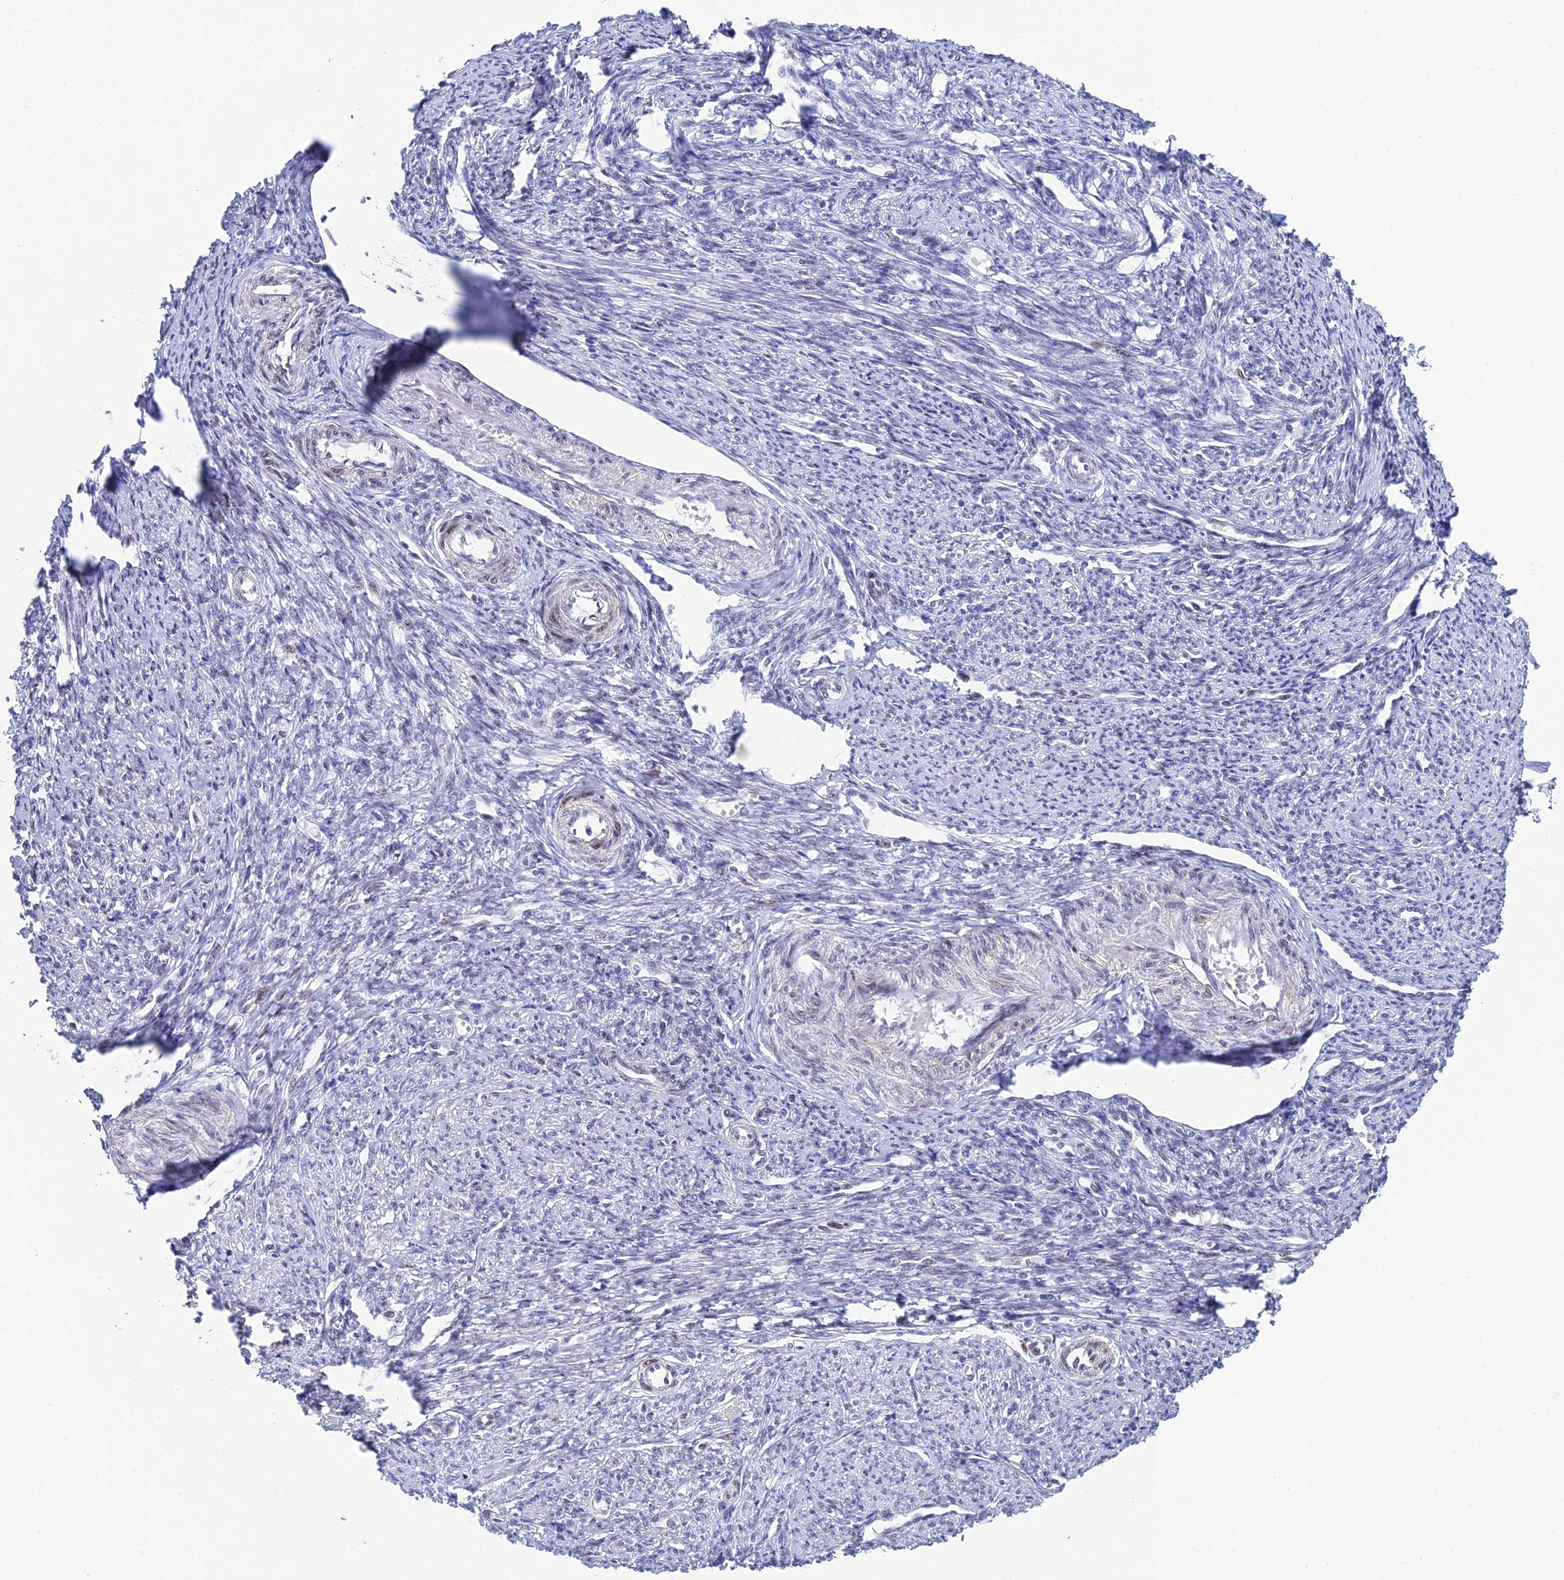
{"staining": {"intensity": "weak", "quantity": "<25%", "location": "cytoplasmic/membranous"}, "tissue": "smooth muscle", "cell_type": "Smooth muscle cells", "image_type": "normal", "snomed": [{"axis": "morphology", "description": "Normal tissue, NOS"}, {"axis": "topography", "description": "Smooth muscle"}, {"axis": "topography", "description": "Uterus"}], "caption": "Smooth muscle cells show no significant staining in benign smooth muscle.", "gene": "CCDC86", "patient": {"sex": "female", "age": 59}}